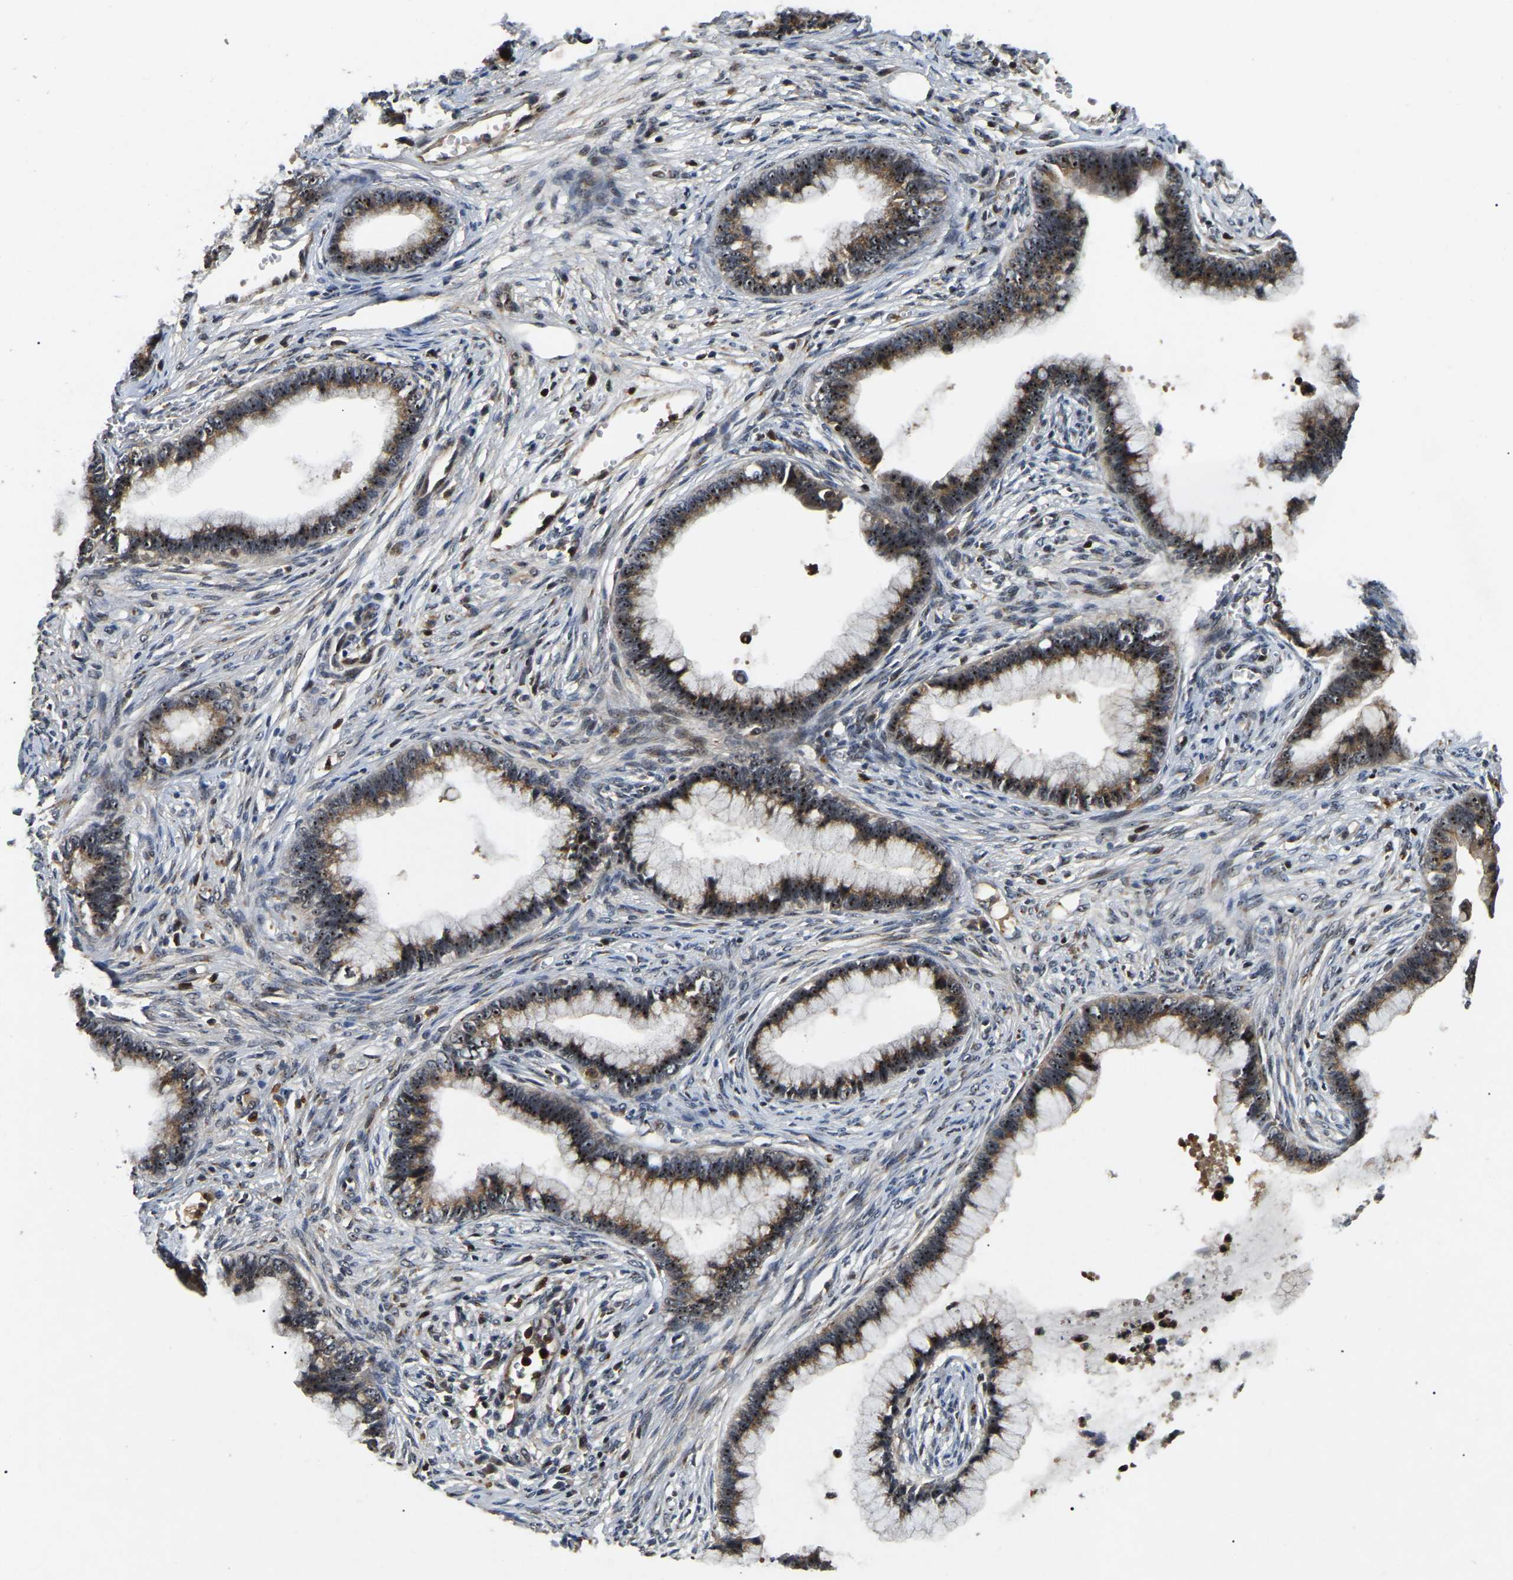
{"staining": {"intensity": "strong", "quantity": ">75%", "location": "cytoplasmic/membranous,nuclear"}, "tissue": "cervical cancer", "cell_type": "Tumor cells", "image_type": "cancer", "snomed": [{"axis": "morphology", "description": "Adenocarcinoma, NOS"}, {"axis": "topography", "description": "Cervix"}], "caption": "Protein expression analysis of cervical adenocarcinoma shows strong cytoplasmic/membranous and nuclear staining in approximately >75% of tumor cells. The protein is shown in brown color, while the nuclei are stained blue.", "gene": "RBM28", "patient": {"sex": "female", "age": 44}}